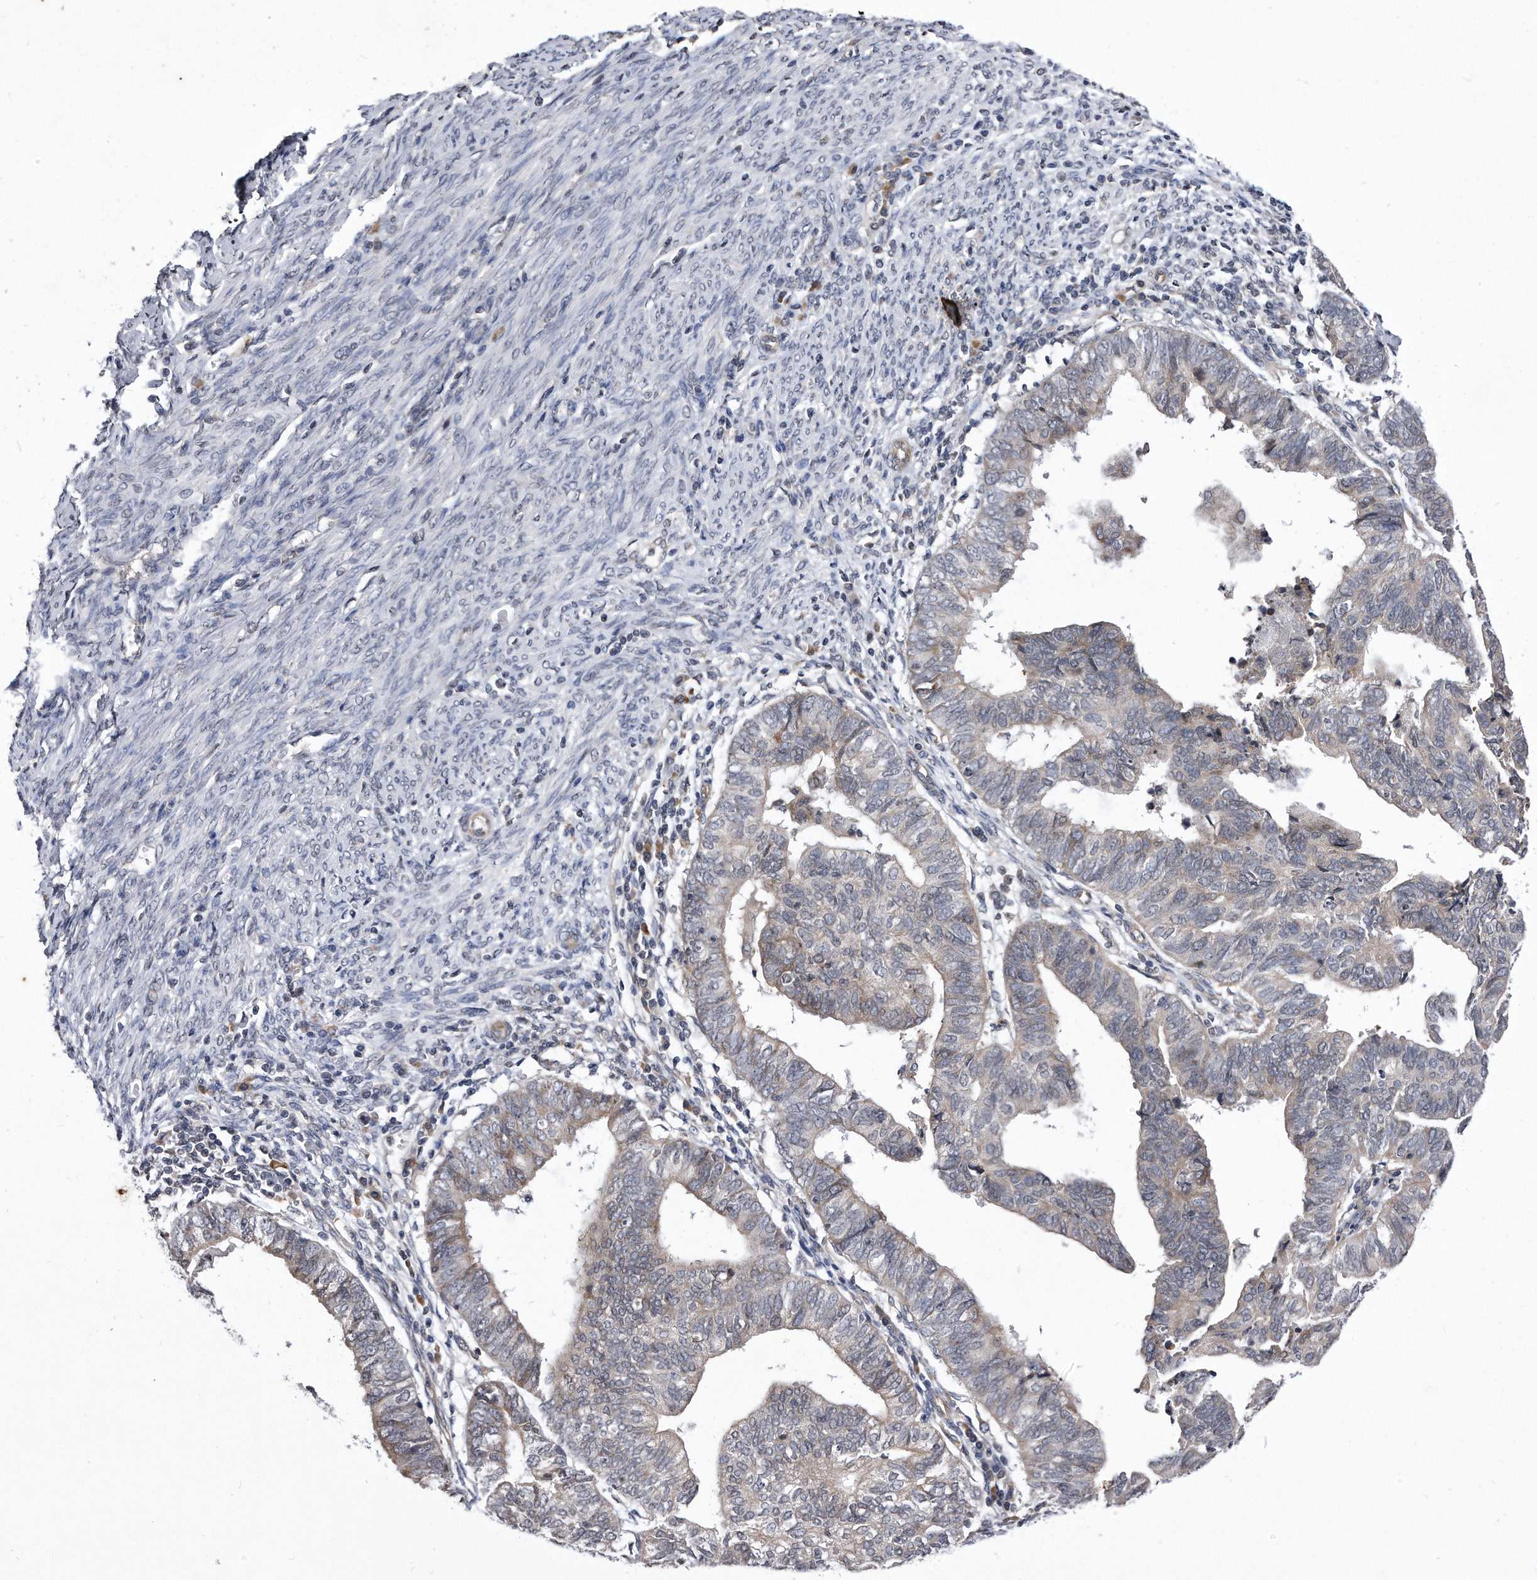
{"staining": {"intensity": "negative", "quantity": "none", "location": "none"}, "tissue": "endometrial cancer", "cell_type": "Tumor cells", "image_type": "cancer", "snomed": [{"axis": "morphology", "description": "Adenocarcinoma, NOS"}, {"axis": "topography", "description": "Uterus"}], "caption": "Tumor cells are negative for brown protein staining in endometrial adenocarcinoma.", "gene": "DAB1", "patient": {"sex": "female", "age": 77}}